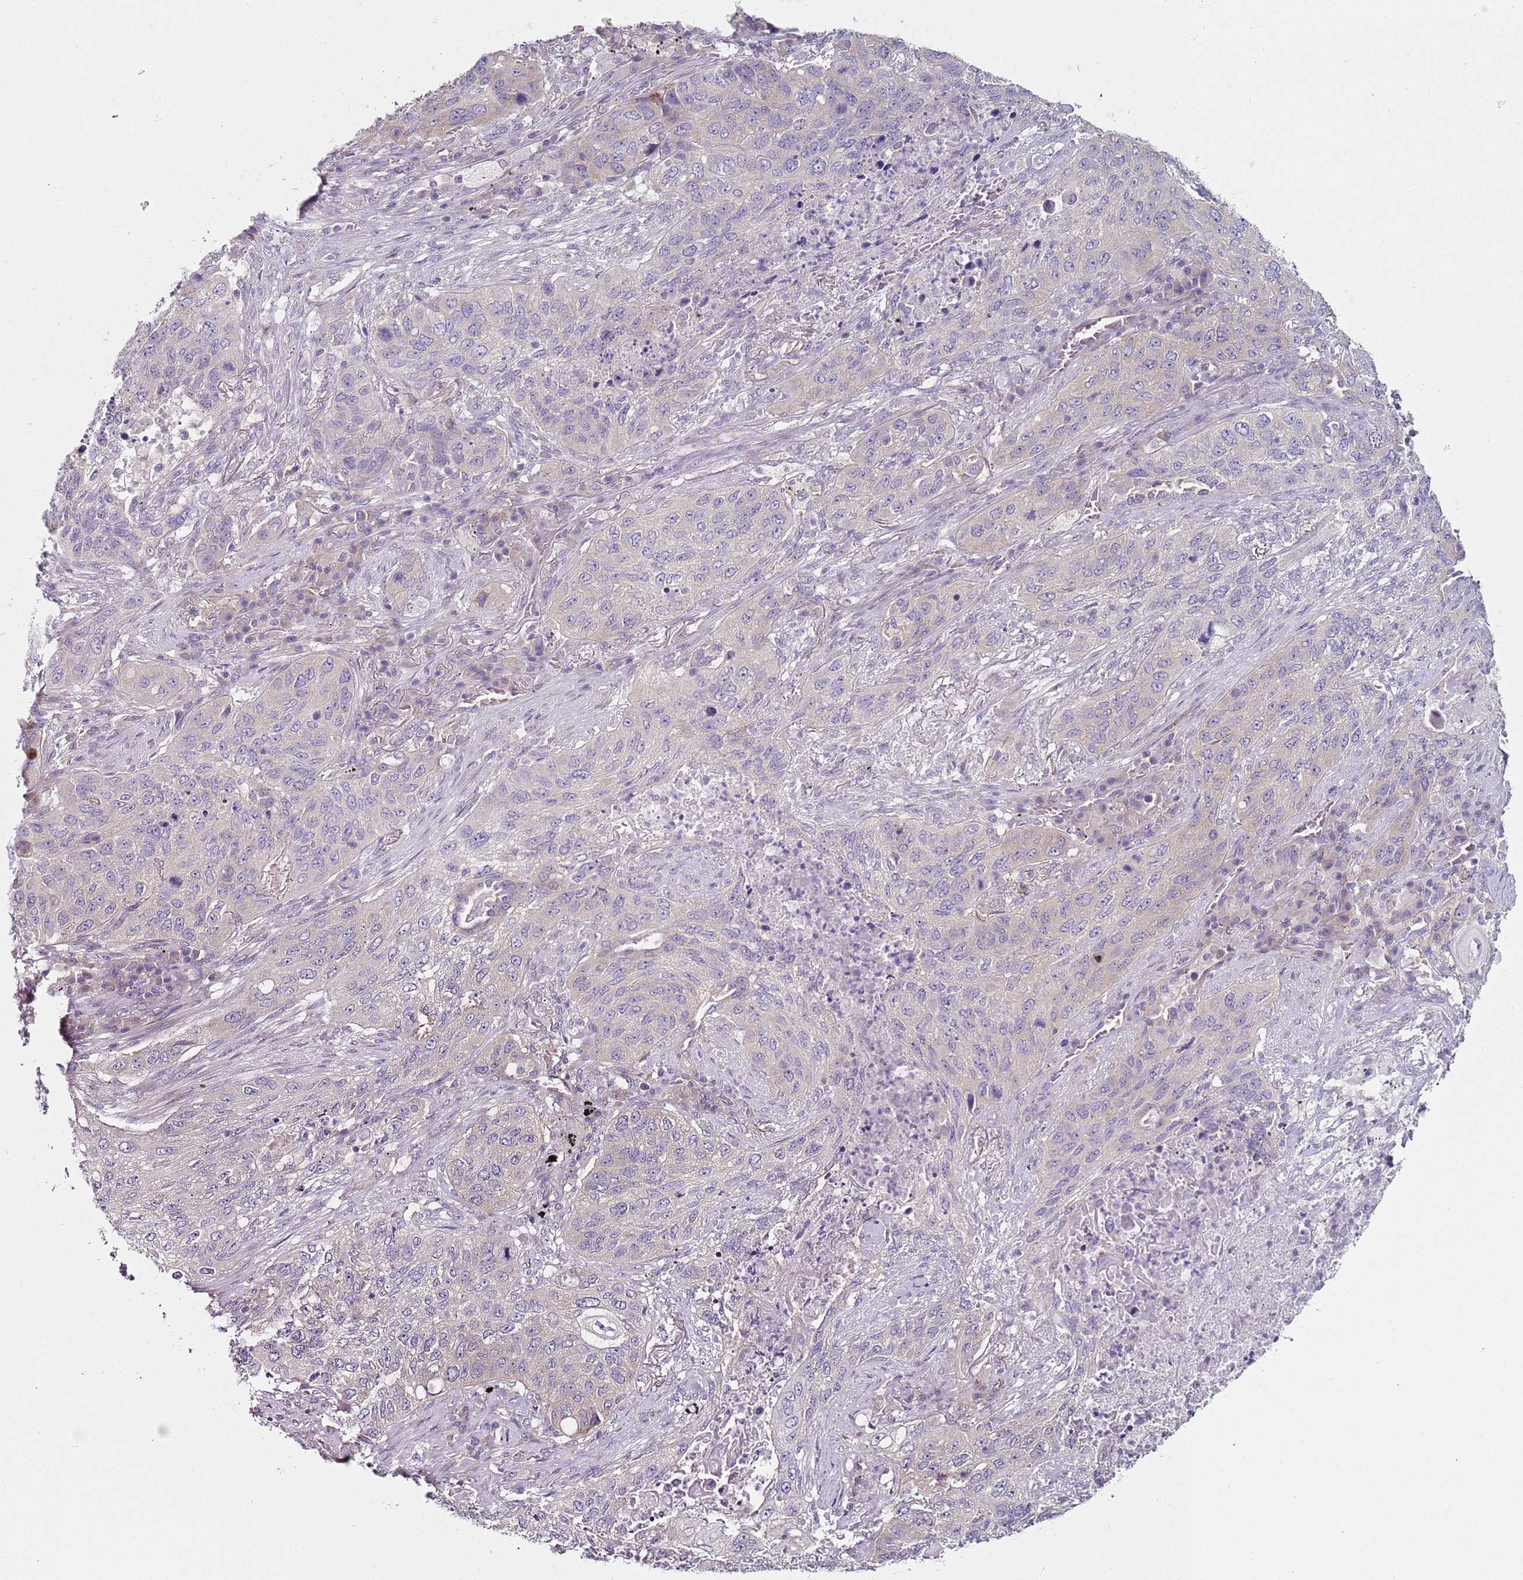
{"staining": {"intensity": "weak", "quantity": "<25%", "location": "cytoplasmic/membranous"}, "tissue": "lung cancer", "cell_type": "Tumor cells", "image_type": "cancer", "snomed": [{"axis": "morphology", "description": "Squamous cell carcinoma, NOS"}, {"axis": "topography", "description": "Lung"}], "caption": "This photomicrograph is of lung cancer stained with IHC to label a protein in brown with the nuclei are counter-stained blue. There is no positivity in tumor cells.", "gene": "SLC26A6", "patient": {"sex": "female", "age": 63}}